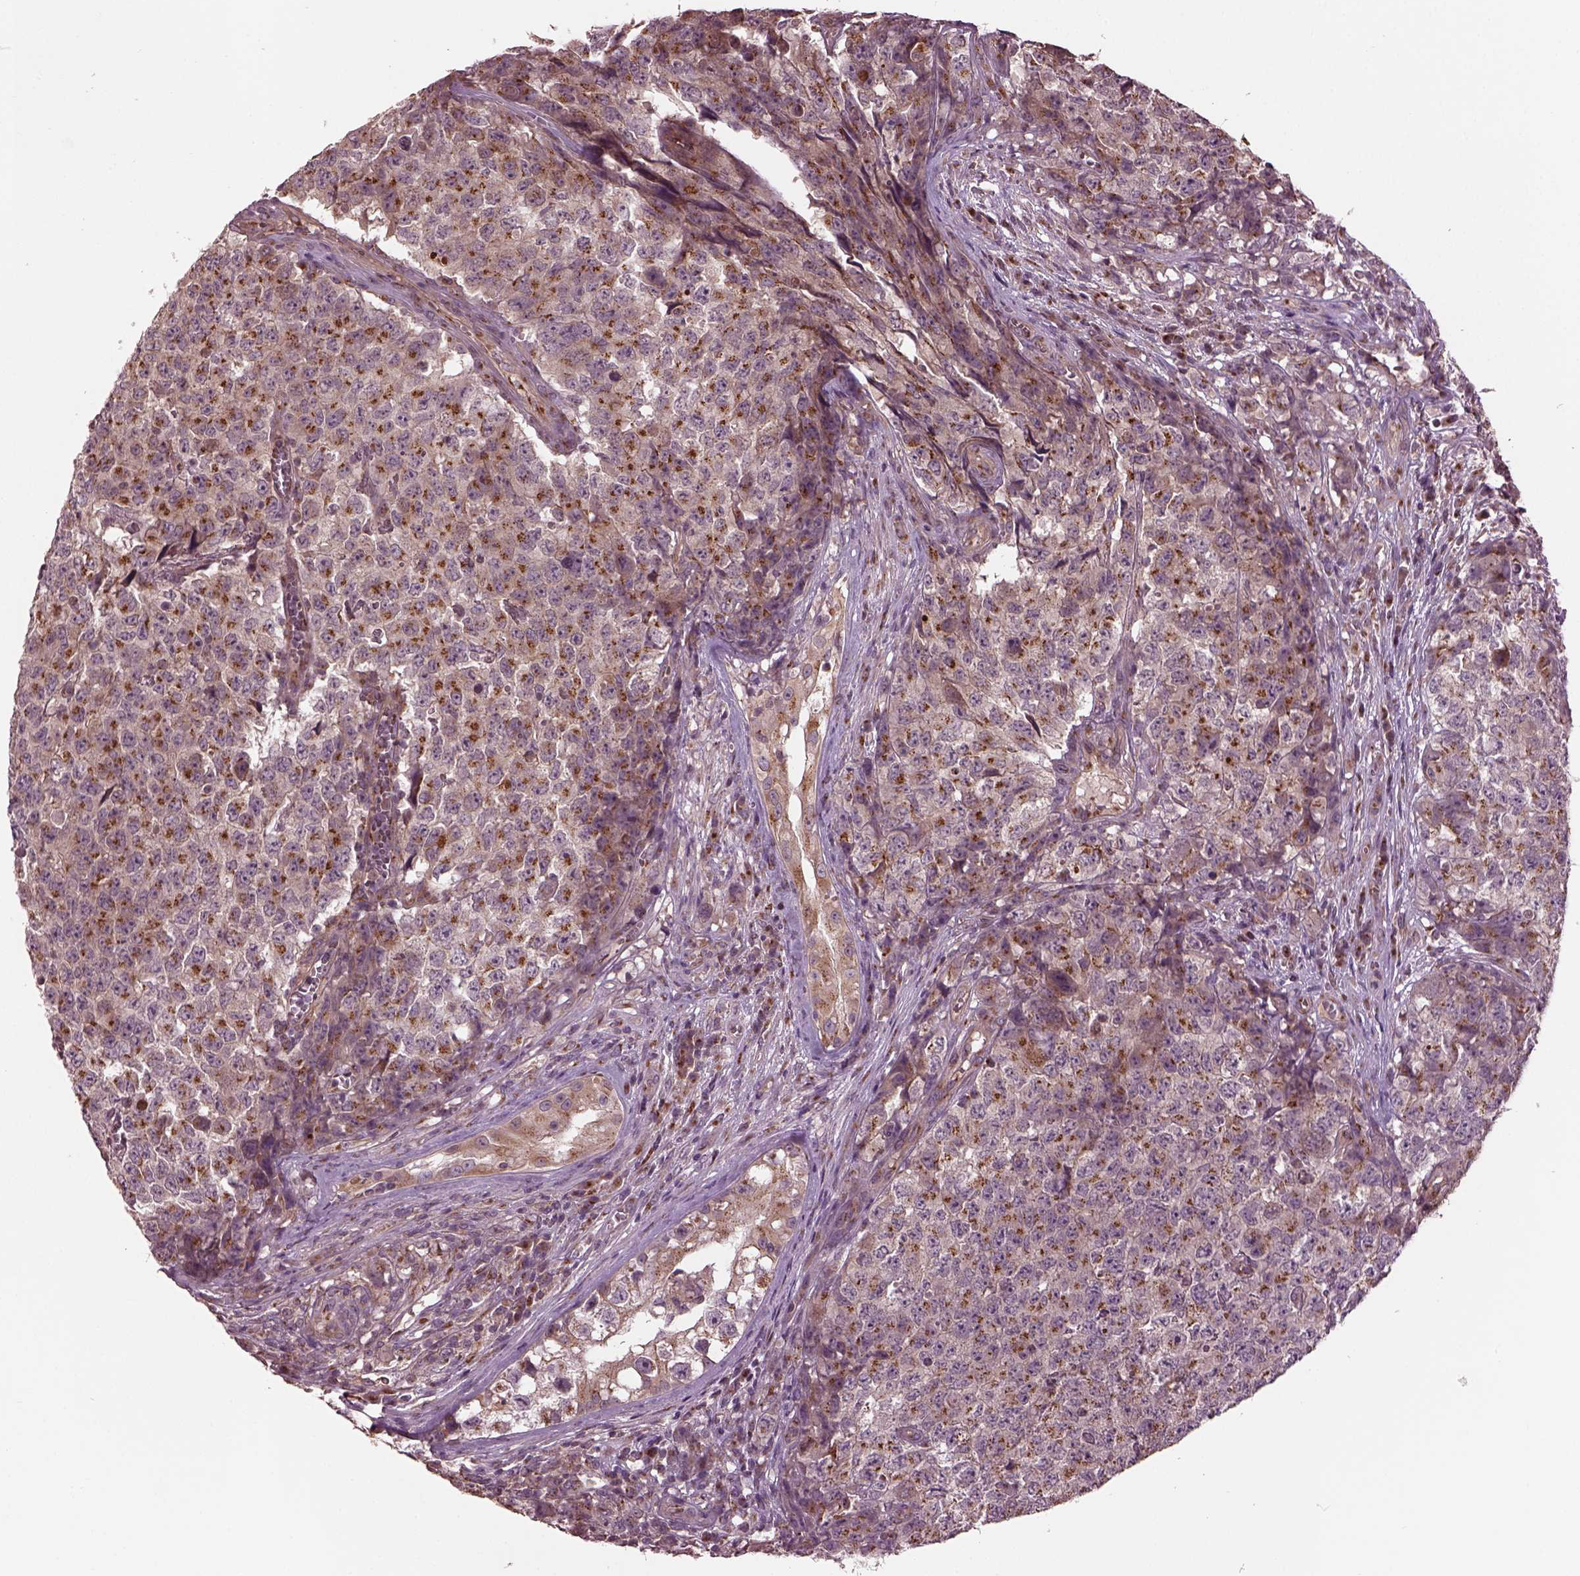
{"staining": {"intensity": "moderate", "quantity": "25%-75%", "location": "cytoplasmic/membranous"}, "tissue": "testis cancer", "cell_type": "Tumor cells", "image_type": "cancer", "snomed": [{"axis": "morphology", "description": "Carcinoma, Embryonal, NOS"}, {"axis": "topography", "description": "Testis"}], "caption": "Immunohistochemical staining of human testis embryonal carcinoma reveals moderate cytoplasmic/membranous protein expression in approximately 25%-75% of tumor cells.", "gene": "RUFY3", "patient": {"sex": "male", "age": 23}}